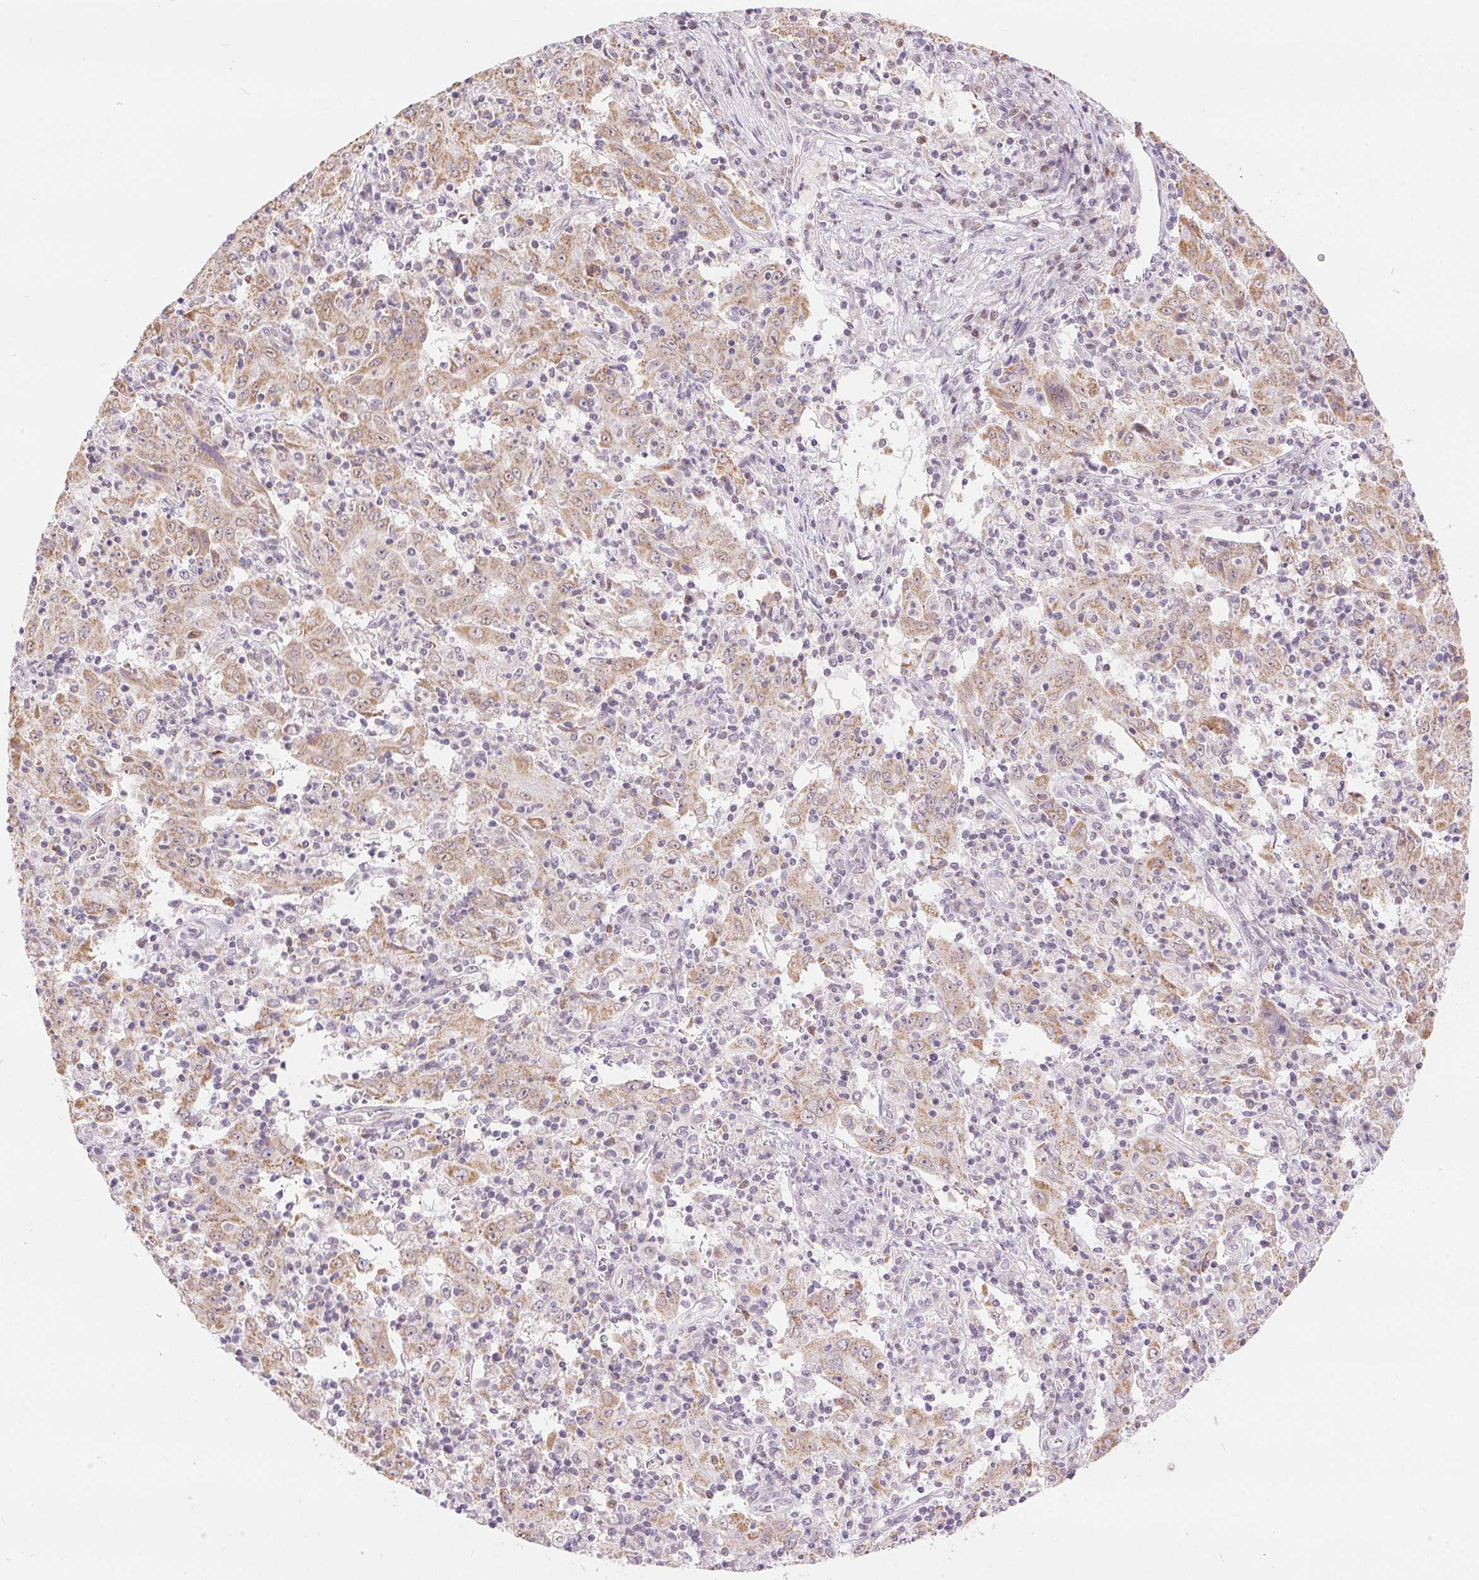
{"staining": {"intensity": "weak", "quantity": ">75%", "location": "cytoplasmic/membranous"}, "tissue": "pancreatic cancer", "cell_type": "Tumor cells", "image_type": "cancer", "snomed": [{"axis": "morphology", "description": "Adenocarcinoma, NOS"}, {"axis": "topography", "description": "Pancreas"}], "caption": "Human pancreatic cancer (adenocarcinoma) stained with a brown dye reveals weak cytoplasmic/membranous positive positivity in approximately >75% of tumor cells.", "gene": "POU2F2", "patient": {"sex": "male", "age": 63}}